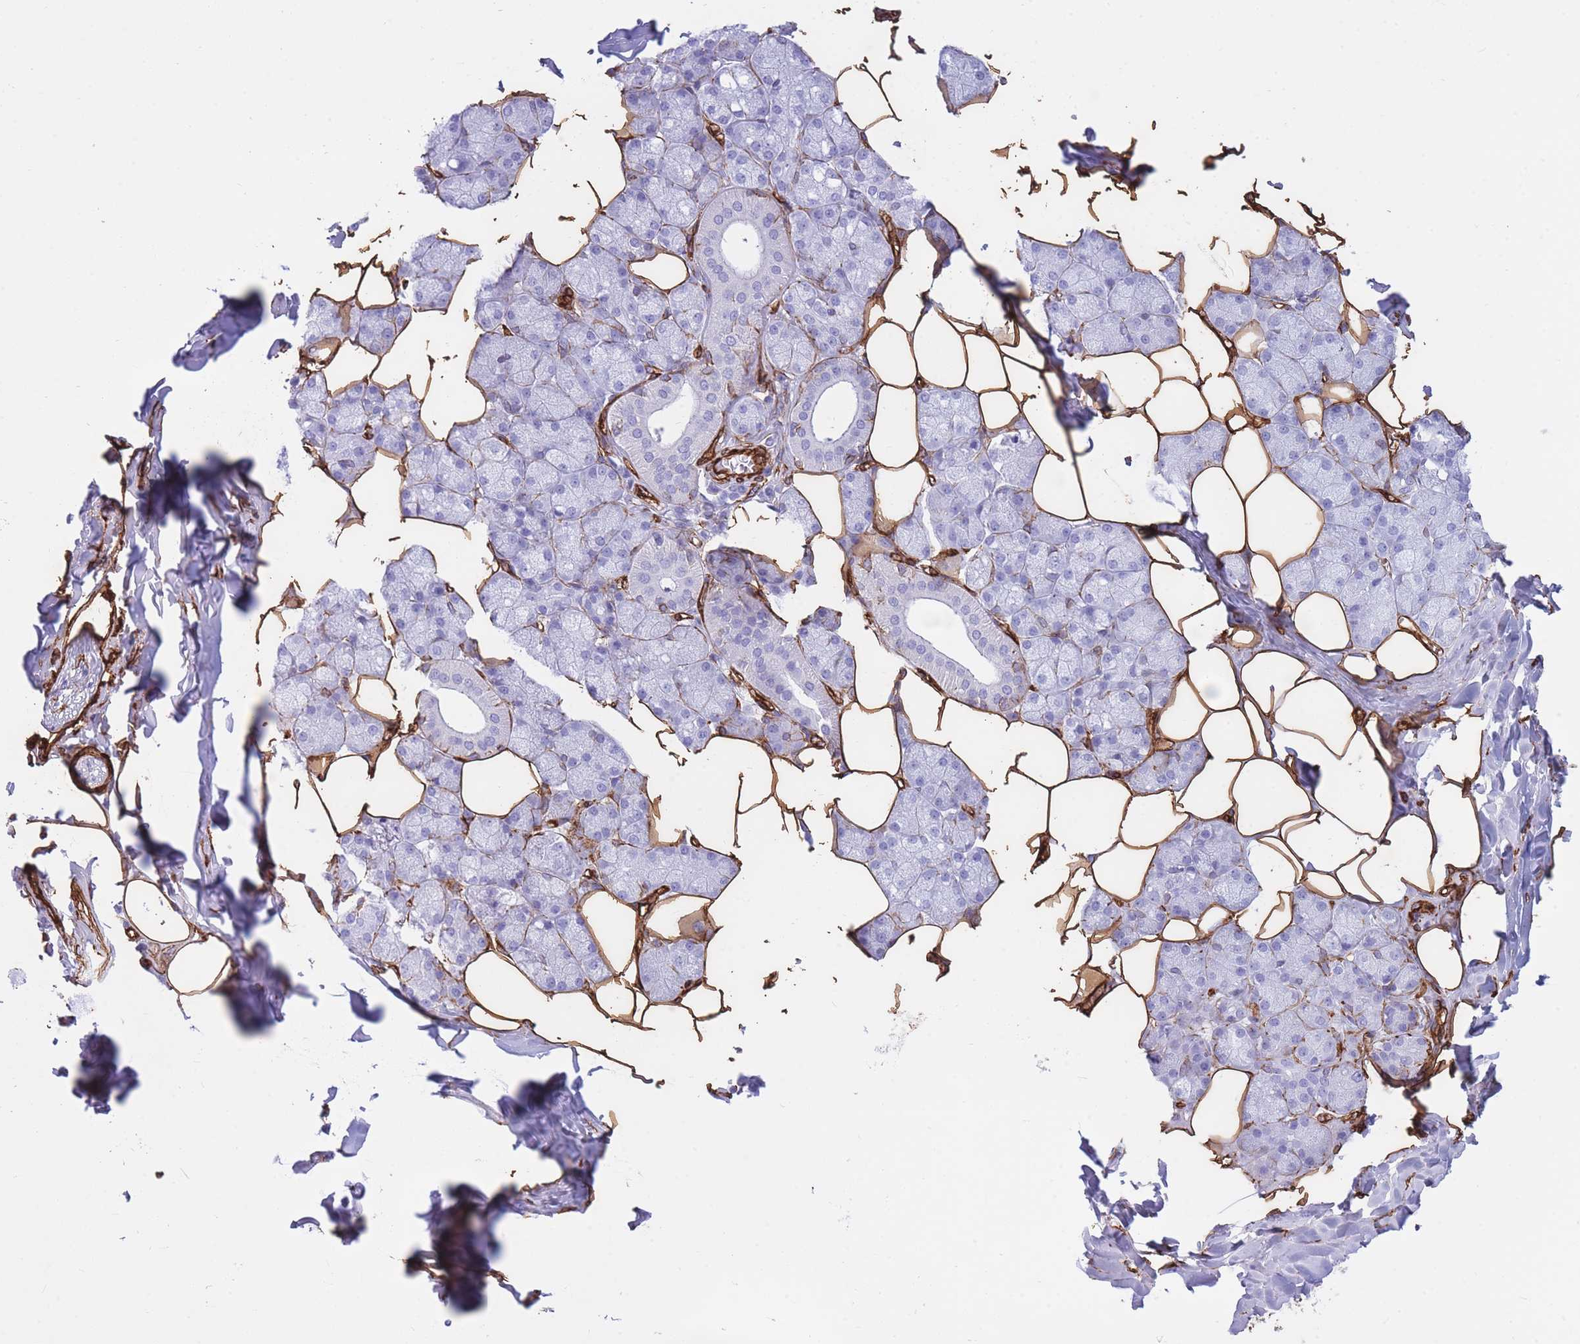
{"staining": {"intensity": "negative", "quantity": "none", "location": "none"}, "tissue": "salivary gland", "cell_type": "Glandular cells", "image_type": "normal", "snomed": [{"axis": "morphology", "description": "Normal tissue, NOS"}, {"axis": "topography", "description": "Salivary gland"}], "caption": "There is no significant staining in glandular cells of salivary gland. (Immunohistochemistry, brightfield microscopy, high magnification).", "gene": "CAVIN1", "patient": {"sex": "male", "age": 62}}